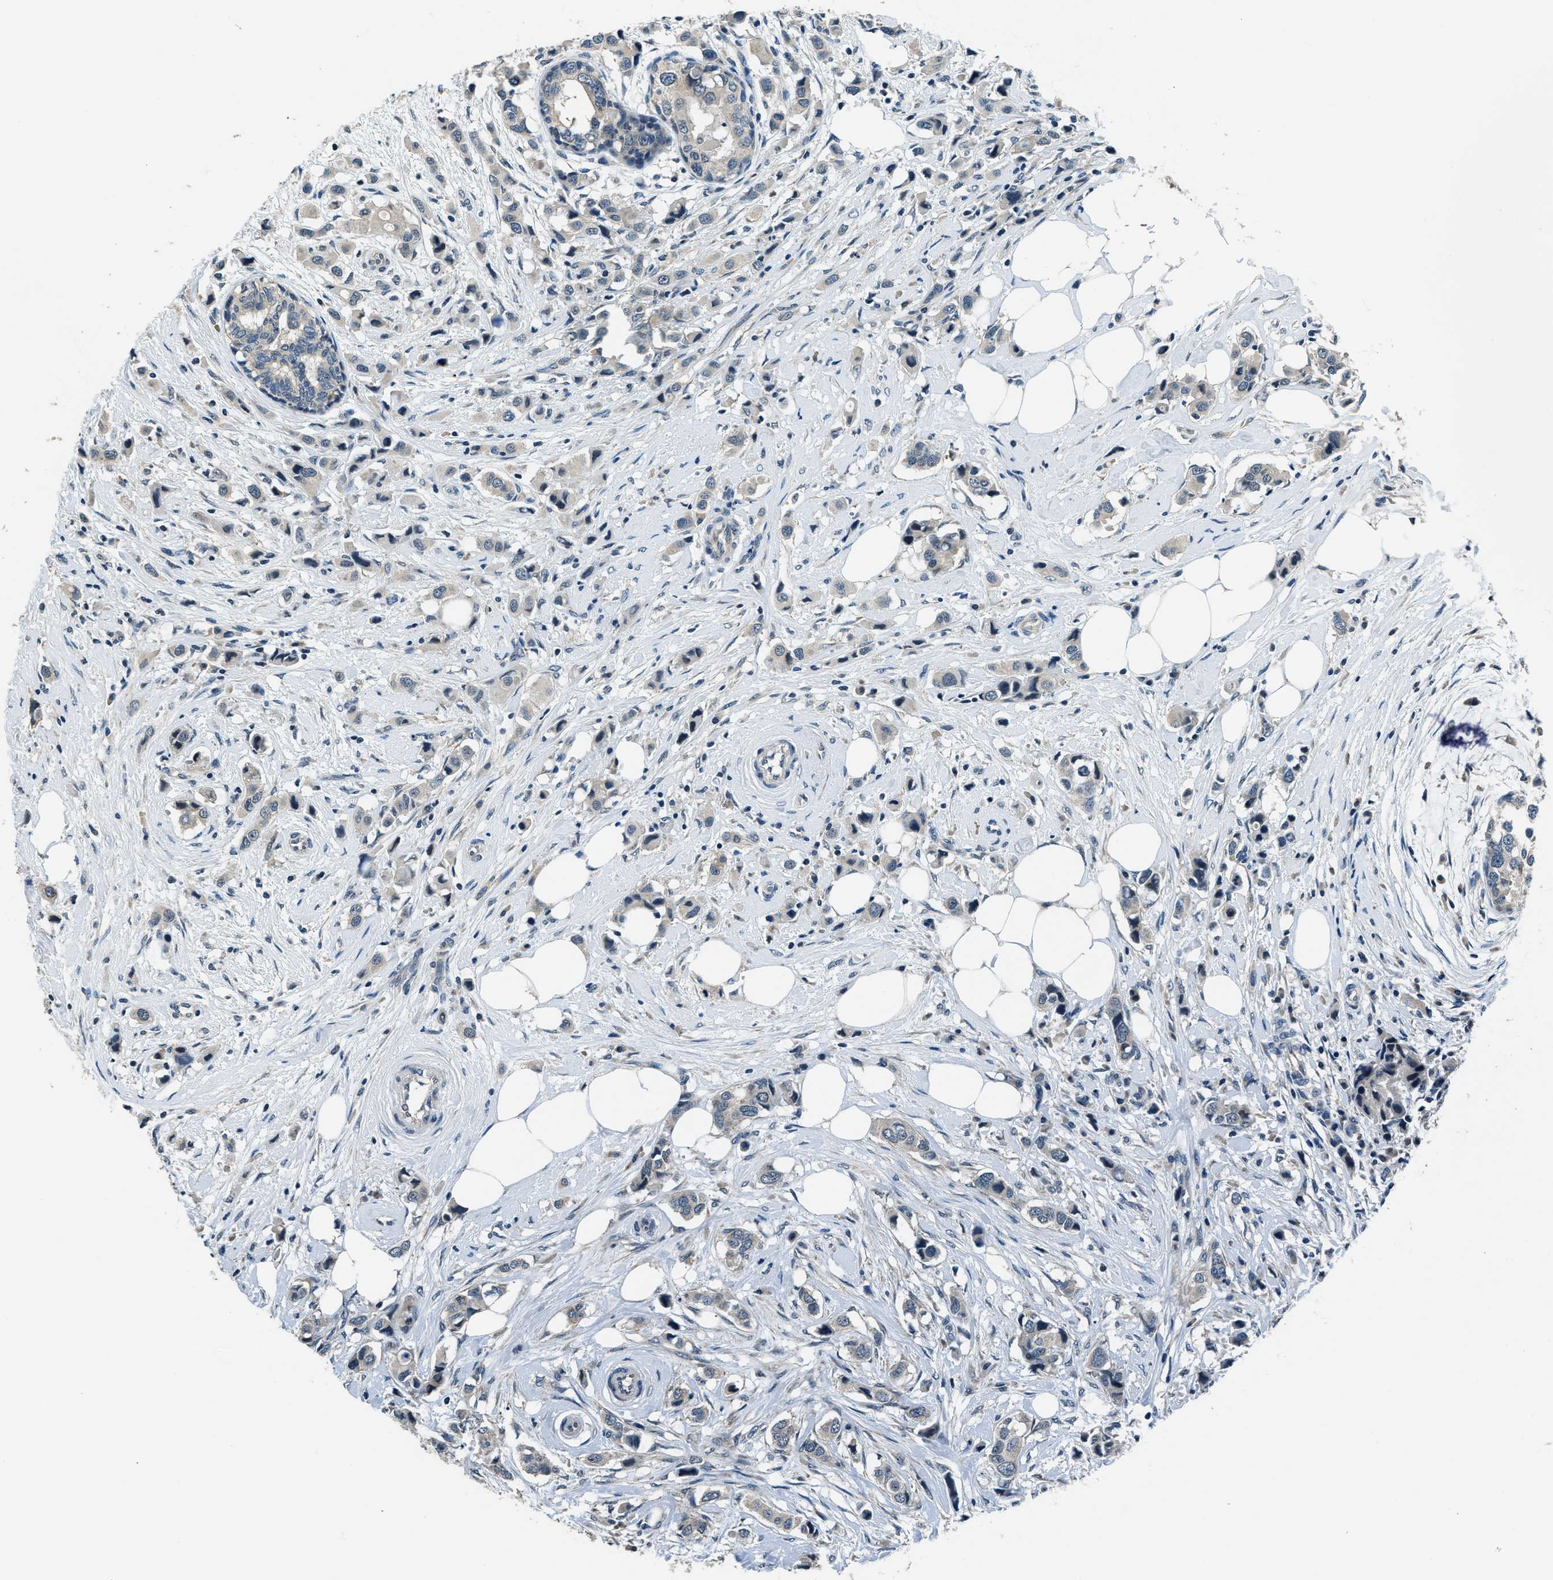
{"staining": {"intensity": "negative", "quantity": "none", "location": "none"}, "tissue": "breast cancer", "cell_type": "Tumor cells", "image_type": "cancer", "snomed": [{"axis": "morphology", "description": "Normal tissue, NOS"}, {"axis": "morphology", "description": "Duct carcinoma"}, {"axis": "topography", "description": "Breast"}], "caption": "Immunohistochemistry (IHC) of human breast cancer (intraductal carcinoma) demonstrates no expression in tumor cells.", "gene": "NME8", "patient": {"sex": "female", "age": 50}}